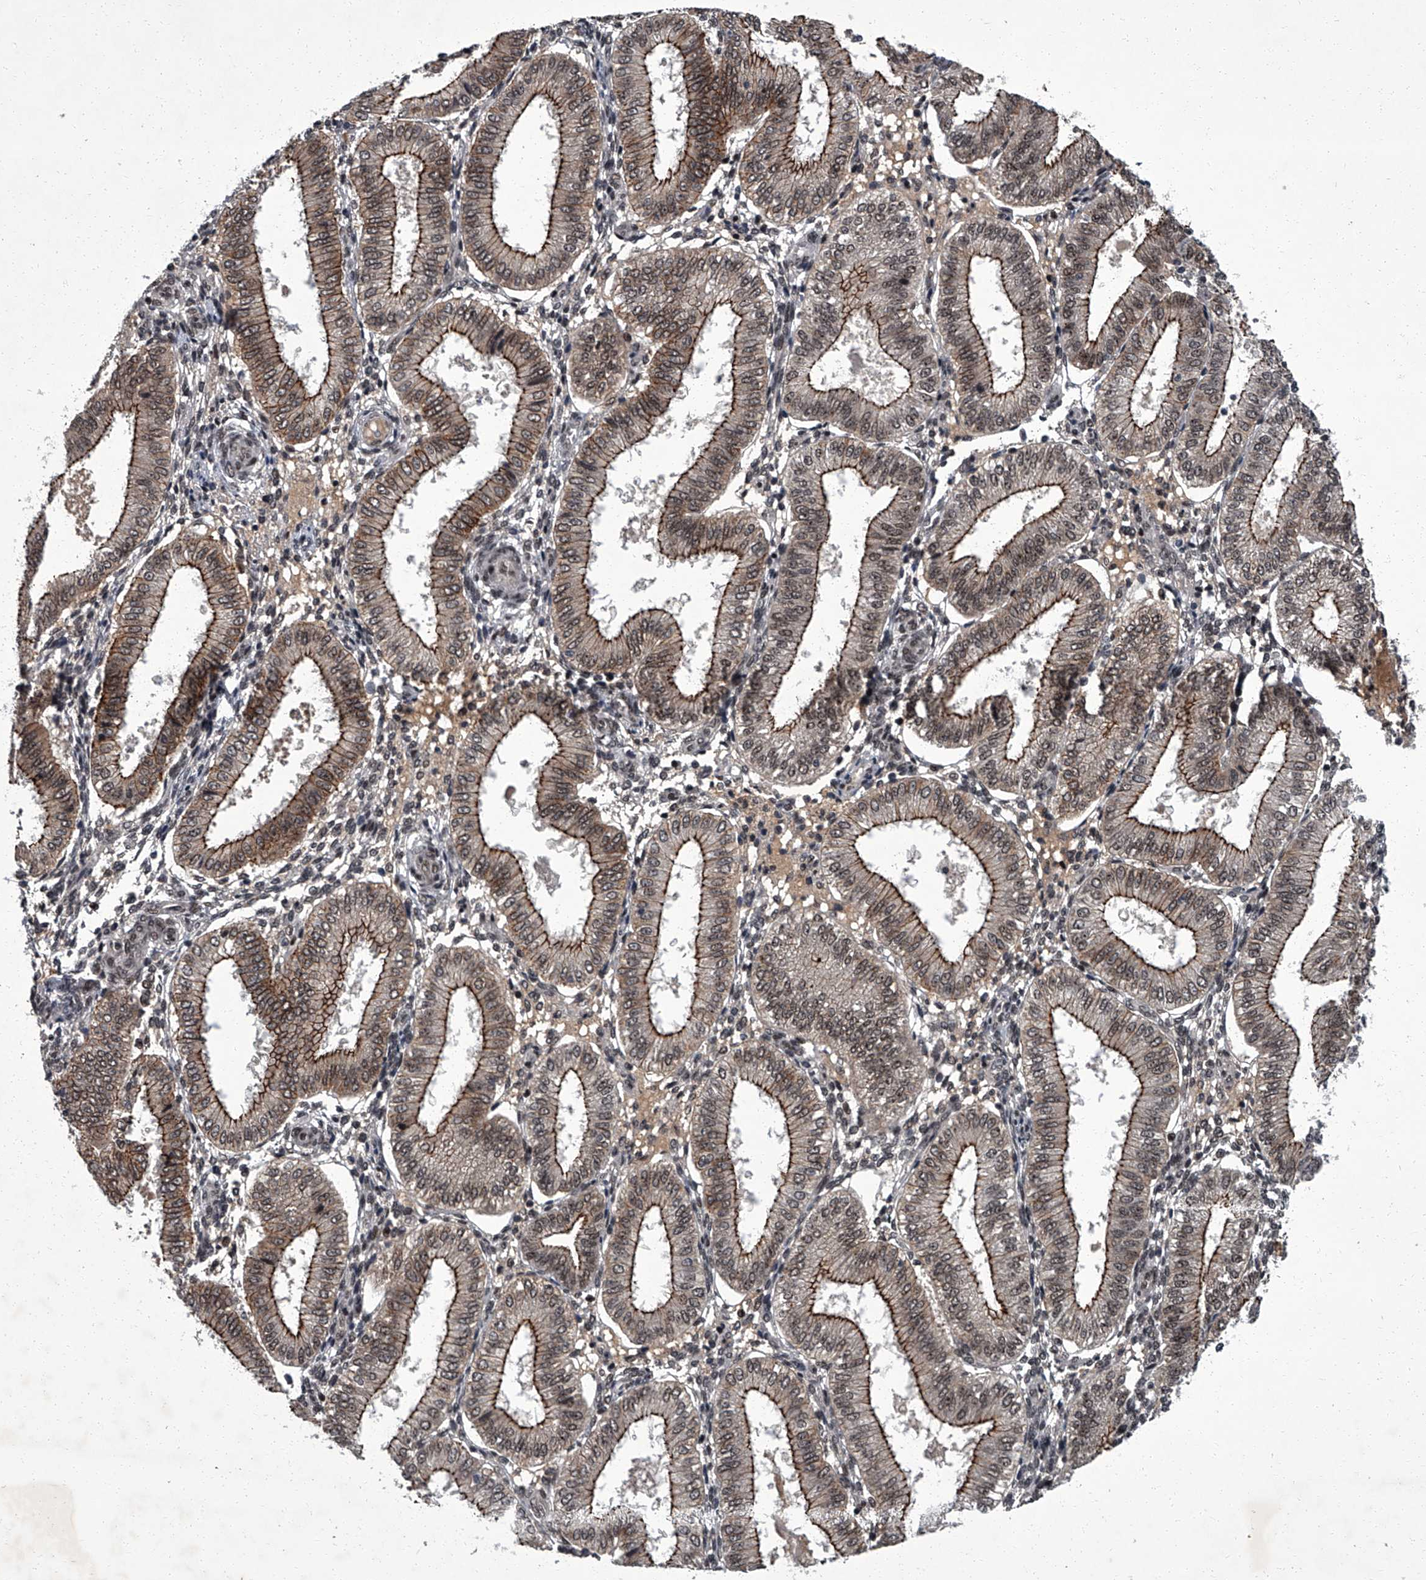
{"staining": {"intensity": "weak", "quantity": "<25%", "location": "nuclear"}, "tissue": "endometrium", "cell_type": "Cells in endometrial stroma", "image_type": "normal", "snomed": [{"axis": "morphology", "description": "Normal tissue, NOS"}, {"axis": "topography", "description": "Endometrium"}], "caption": "This is a histopathology image of immunohistochemistry (IHC) staining of unremarkable endometrium, which shows no positivity in cells in endometrial stroma. (Brightfield microscopy of DAB immunohistochemistry at high magnification).", "gene": "ZNF518B", "patient": {"sex": "female", "age": 39}}